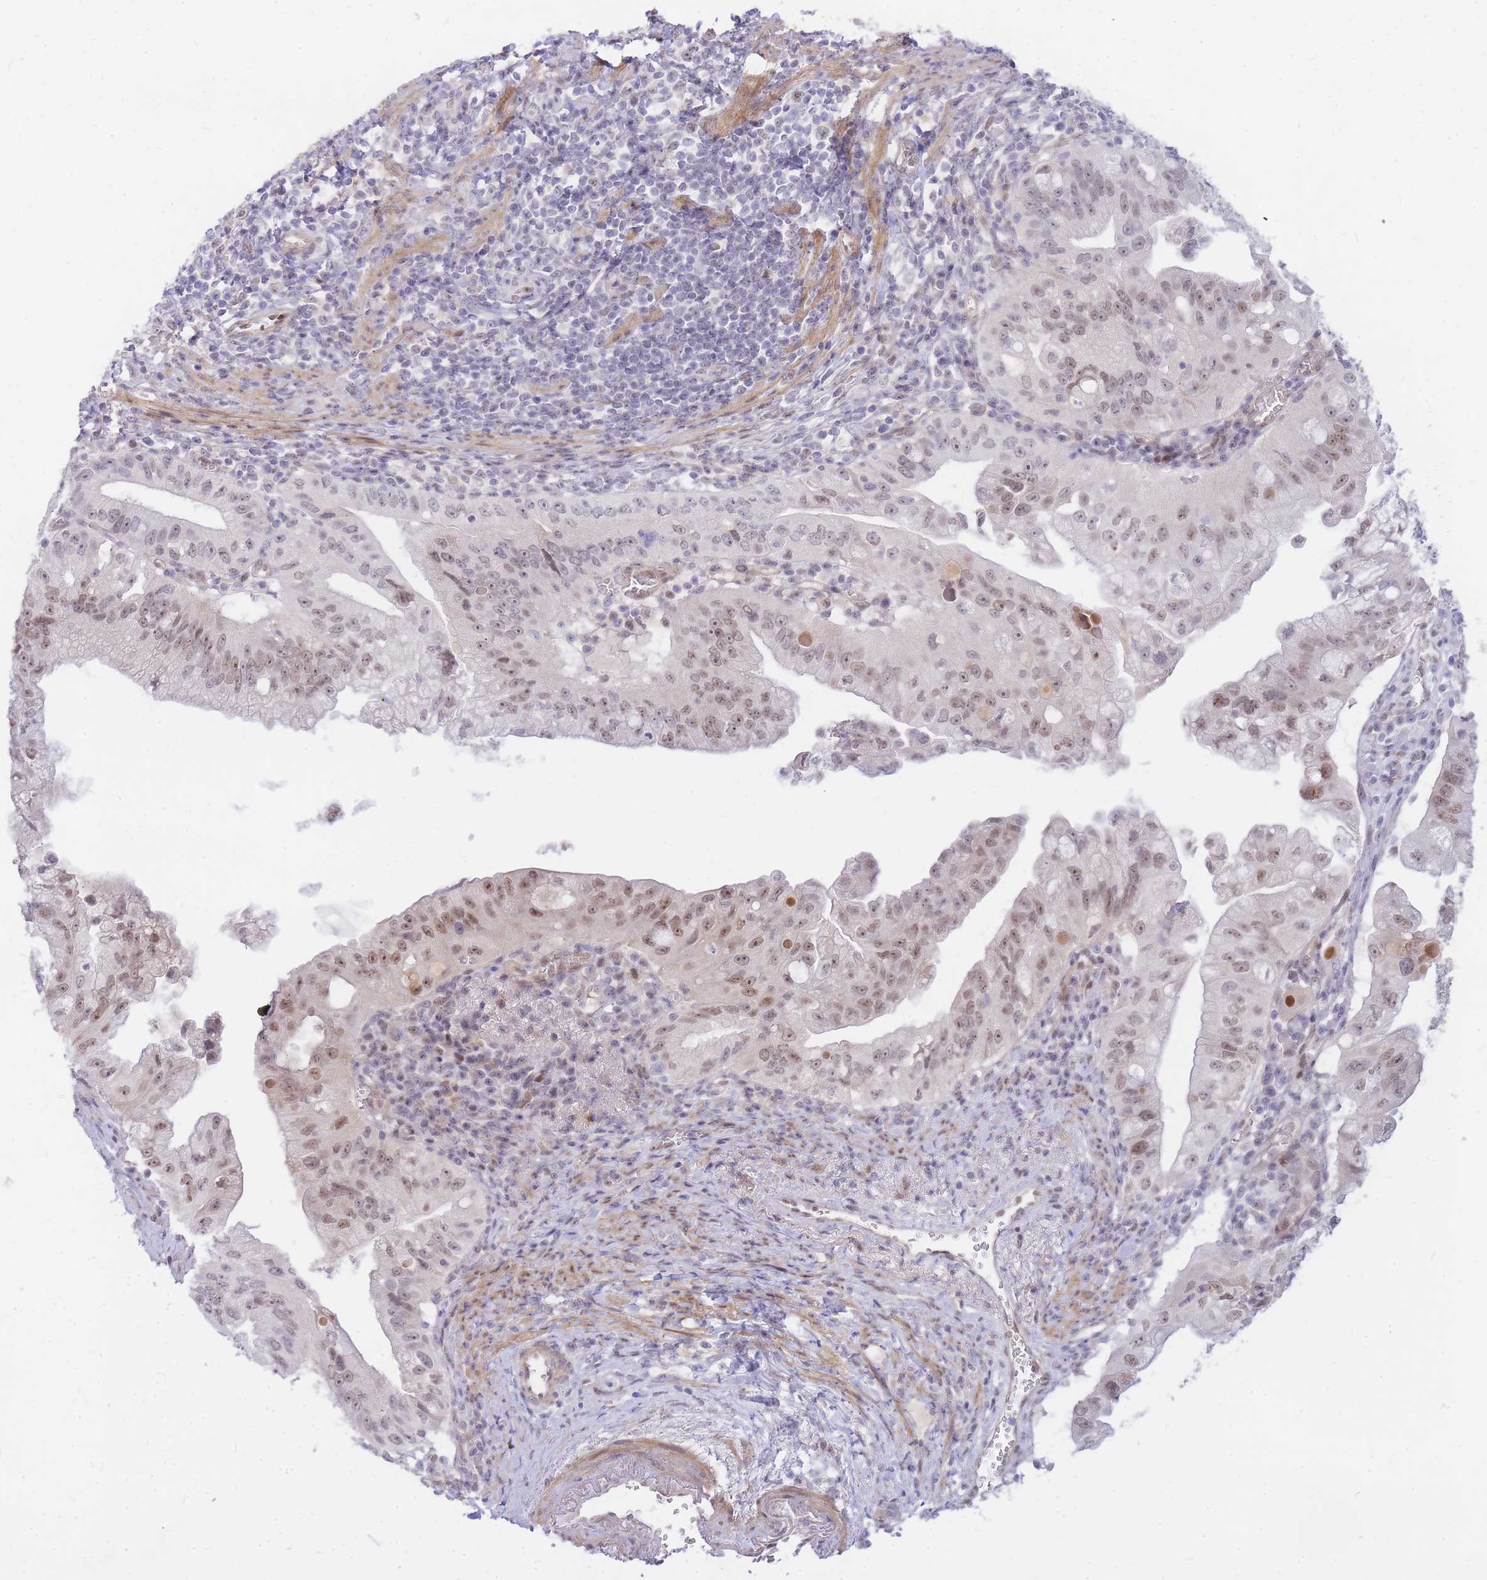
{"staining": {"intensity": "moderate", "quantity": "25%-75%", "location": "nuclear"}, "tissue": "pancreatic cancer", "cell_type": "Tumor cells", "image_type": "cancer", "snomed": [{"axis": "morphology", "description": "Adenocarcinoma, NOS"}, {"axis": "topography", "description": "Pancreas"}], "caption": "Immunohistochemistry (IHC) of pancreatic cancer (adenocarcinoma) shows medium levels of moderate nuclear staining in about 25%-75% of tumor cells.", "gene": "TLE2", "patient": {"sex": "male", "age": 70}}